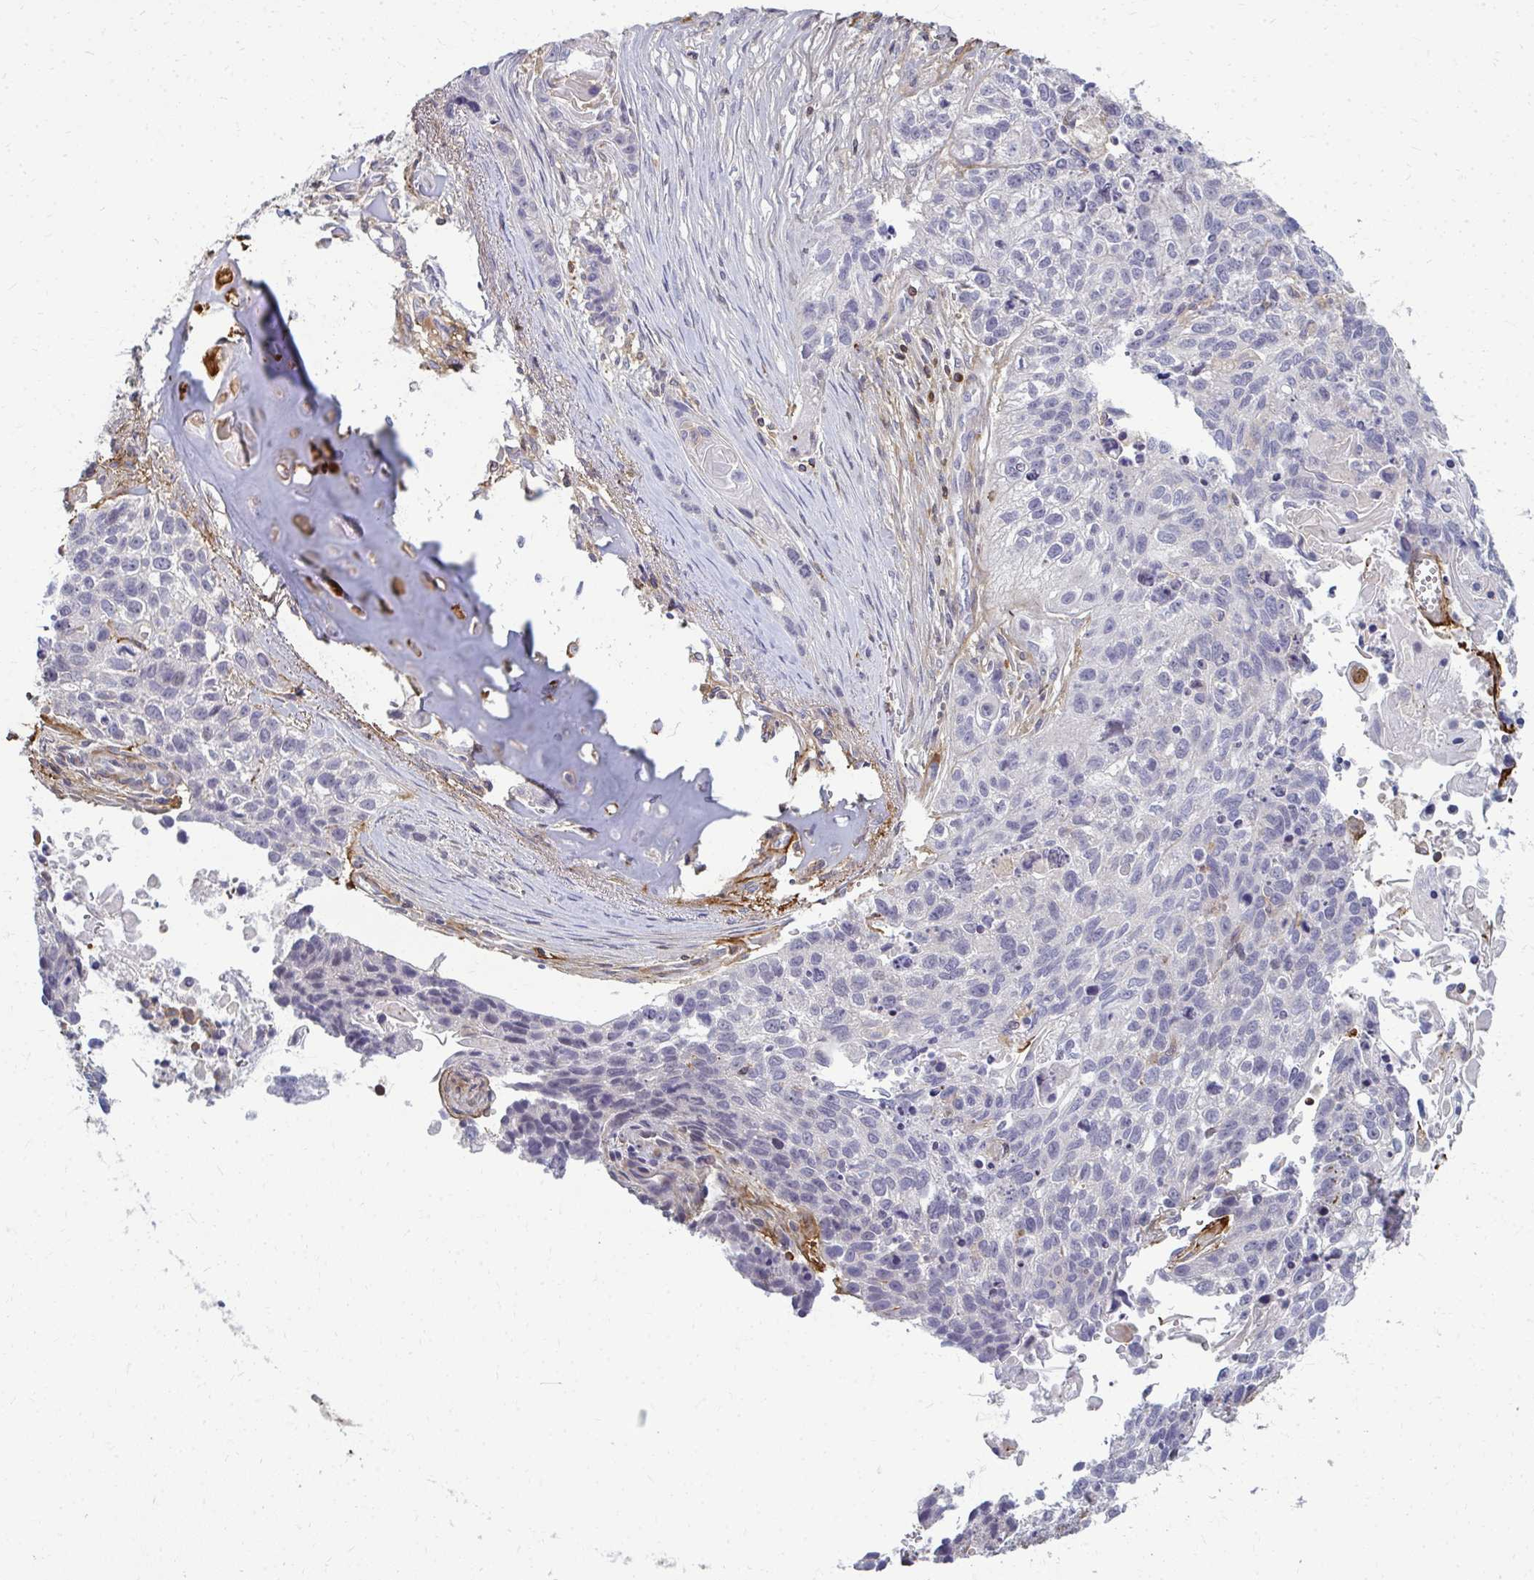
{"staining": {"intensity": "negative", "quantity": "none", "location": "none"}, "tissue": "lung cancer", "cell_type": "Tumor cells", "image_type": "cancer", "snomed": [{"axis": "morphology", "description": "Squamous cell carcinoma, NOS"}, {"axis": "topography", "description": "Lung"}], "caption": "Immunohistochemical staining of lung cancer (squamous cell carcinoma) reveals no significant expression in tumor cells.", "gene": "AP5M1", "patient": {"sex": "male", "age": 74}}